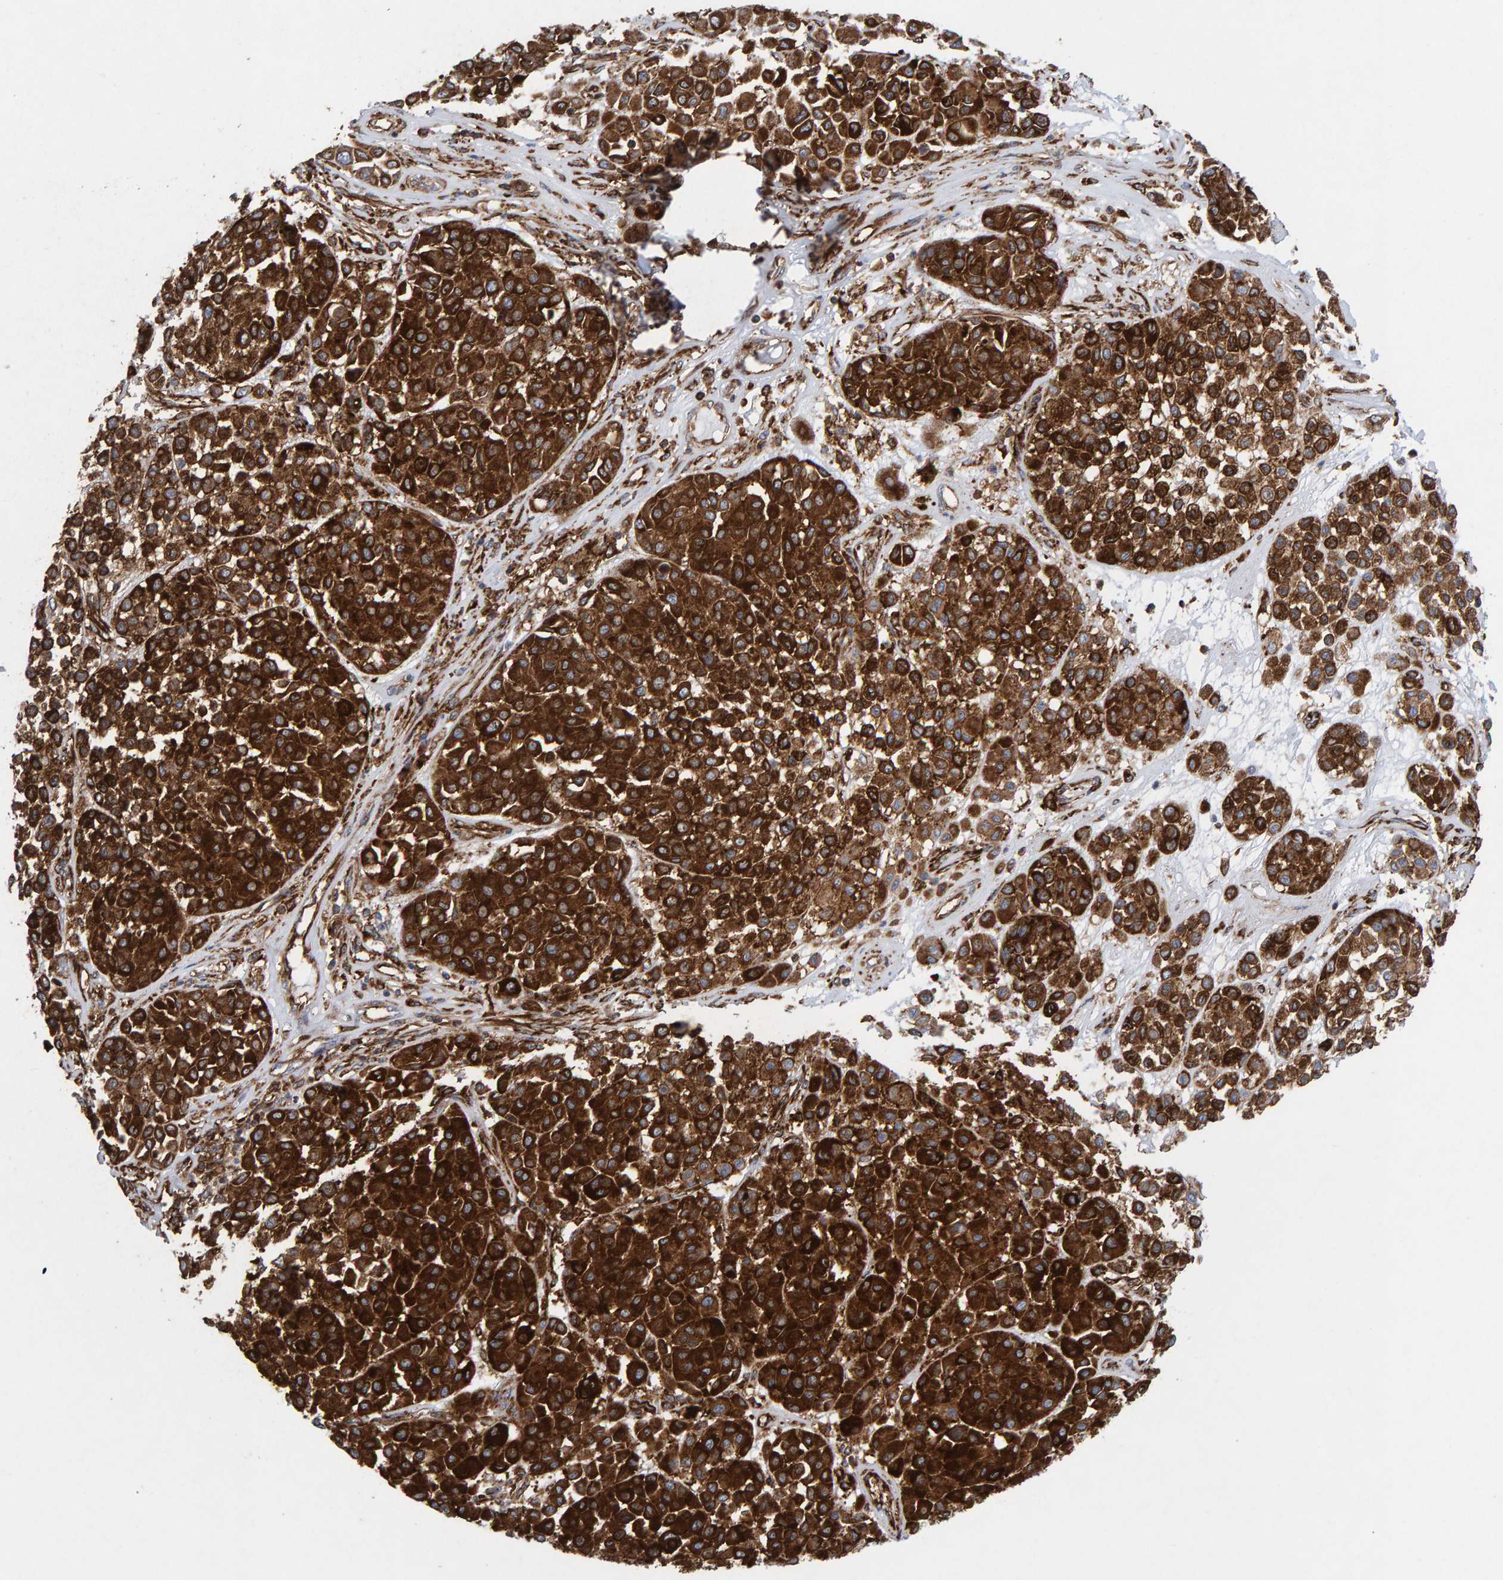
{"staining": {"intensity": "strong", "quantity": ">75%", "location": "cytoplasmic/membranous"}, "tissue": "melanoma", "cell_type": "Tumor cells", "image_type": "cancer", "snomed": [{"axis": "morphology", "description": "Malignant melanoma, Metastatic site"}, {"axis": "topography", "description": "Soft tissue"}], "caption": "Tumor cells show high levels of strong cytoplasmic/membranous positivity in about >75% of cells in malignant melanoma (metastatic site).", "gene": "MVP", "patient": {"sex": "male", "age": 41}}